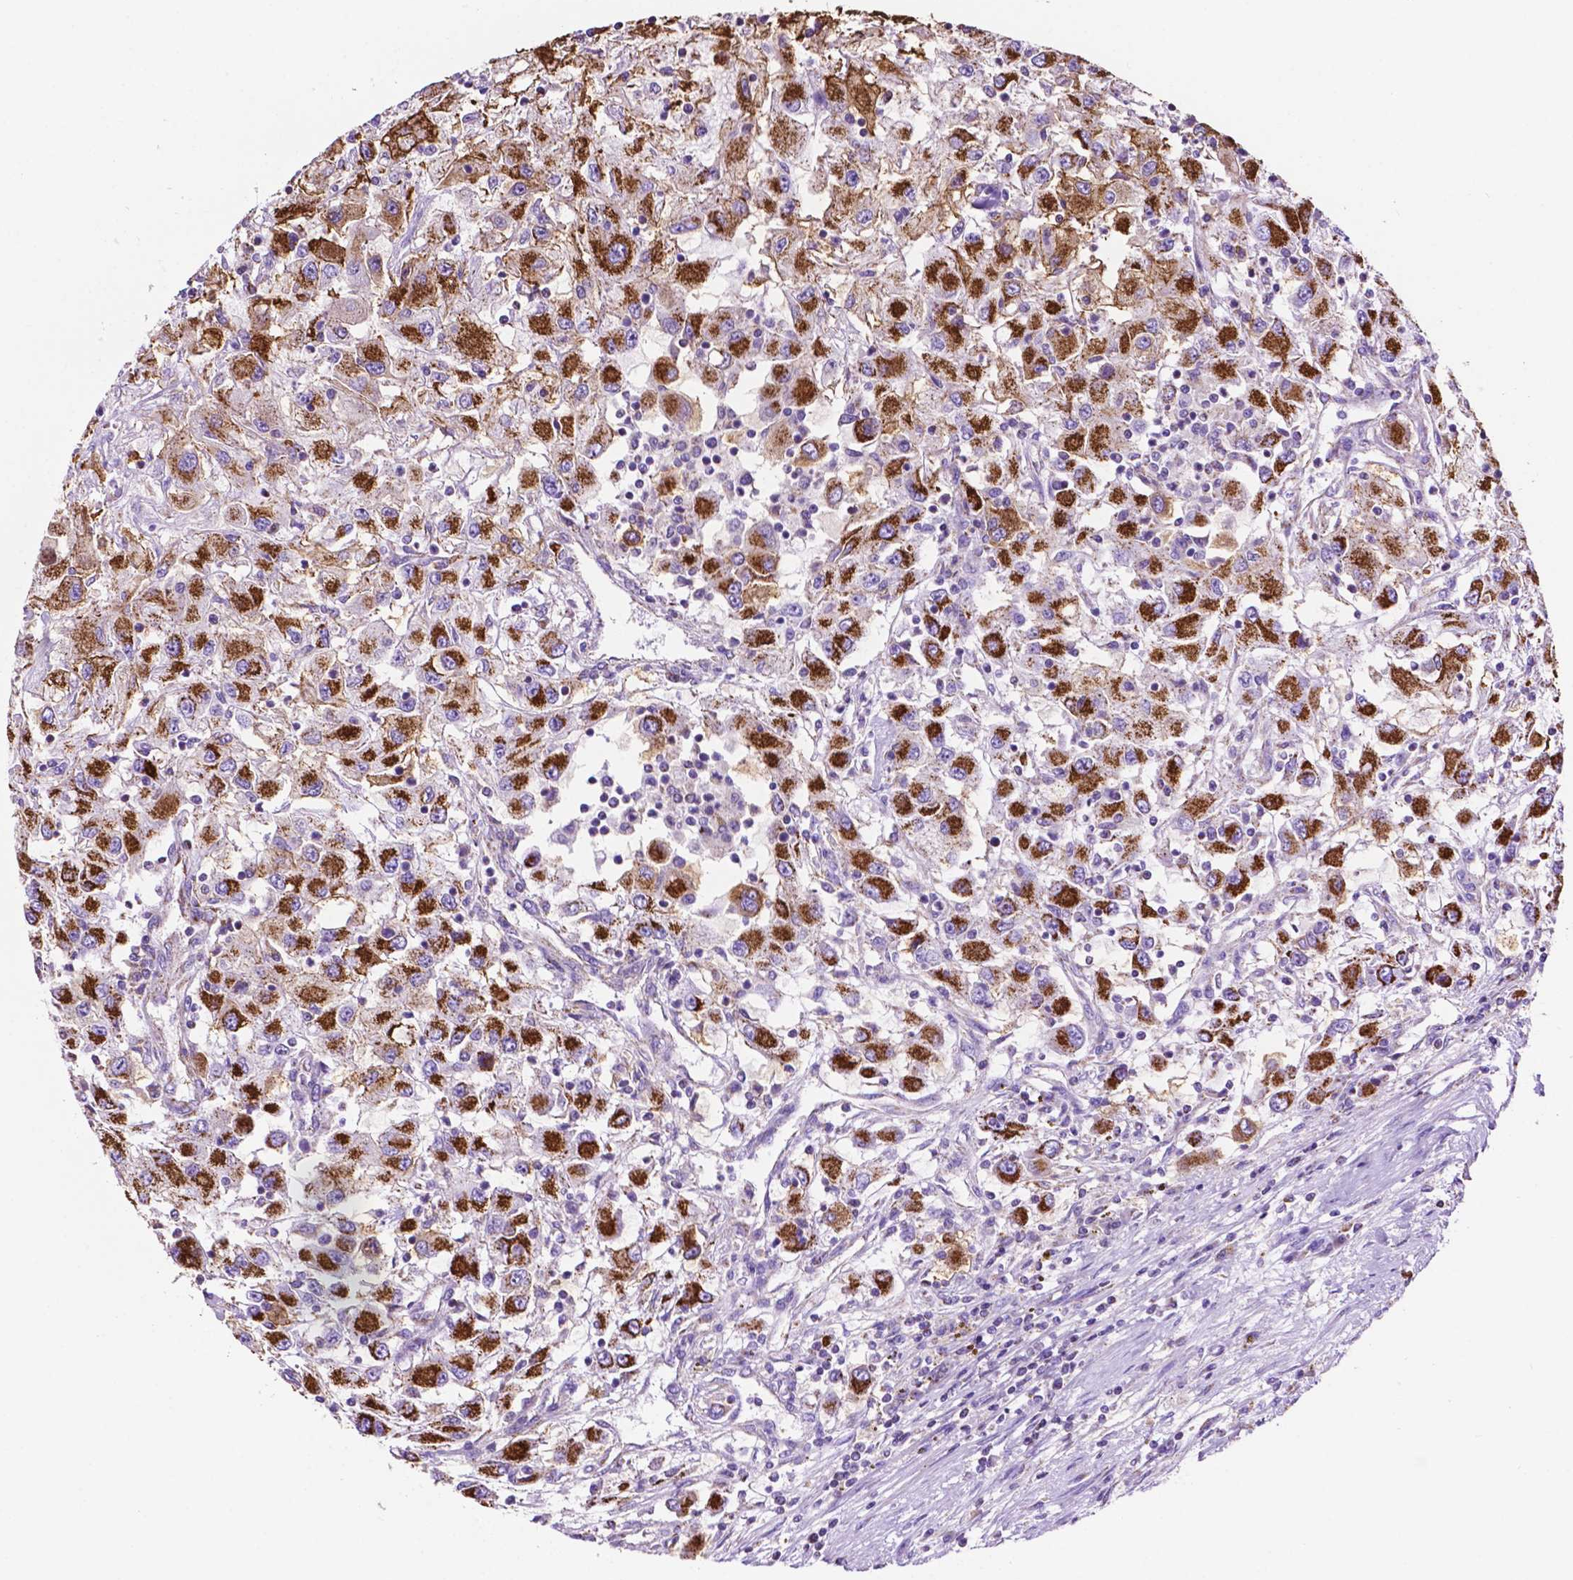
{"staining": {"intensity": "strong", "quantity": ">75%", "location": "cytoplasmic/membranous"}, "tissue": "renal cancer", "cell_type": "Tumor cells", "image_type": "cancer", "snomed": [{"axis": "morphology", "description": "Adenocarcinoma, NOS"}, {"axis": "topography", "description": "Kidney"}], "caption": "Immunohistochemistry image of human adenocarcinoma (renal) stained for a protein (brown), which demonstrates high levels of strong cytoplasmic/membranous positivity in approximately >75% of tumor cells.", "gene": "GDPD5", "patient": {"sex": "female", "age": 67}}